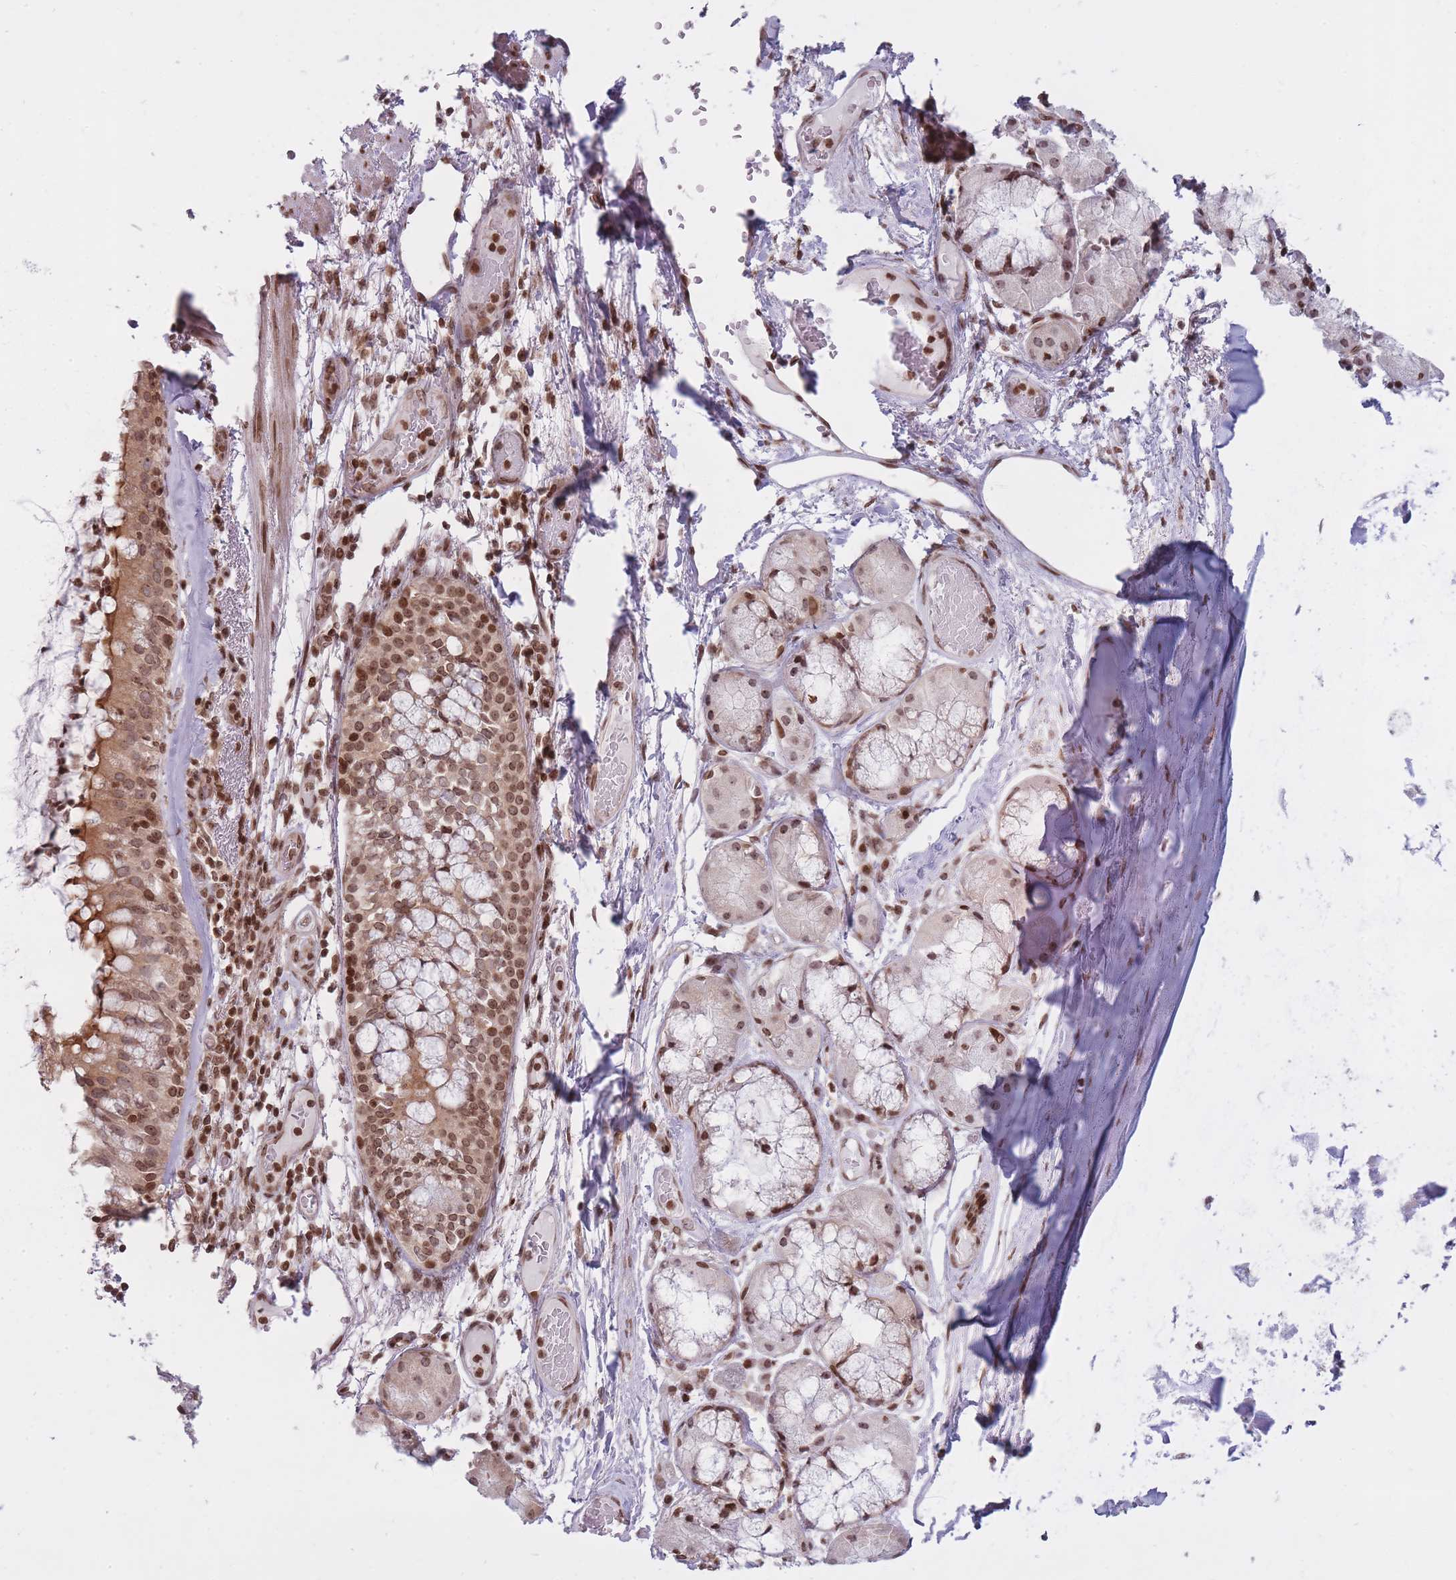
{"staining": {"intensity": "moderate", "quantity": ">75%", "location": "cytoplasmic/membranous,nuclear"}, "tissue": "bronchus", "cell_type": "Respiratory epithelial cells", "image_type": "normal", "snomed": [{"axis": "morphology", "description": "Normal tissue, NOS"}, {"axis": "topography", "description": "Cartilage tissue"}, {"axis": "topography", "description": "Bronchus"}], "caption": "This micrograph demonstrates unremarkable bronchus stained with IHC to label a protein in brown. The cytoplasmic/membranous,nuclear of respiratory epithelial cells show moderate positivity for the protein. Nuclei are counter-stained blue.", "gene": "TMC6", "patient": {"sex": "male", "age": 63}}